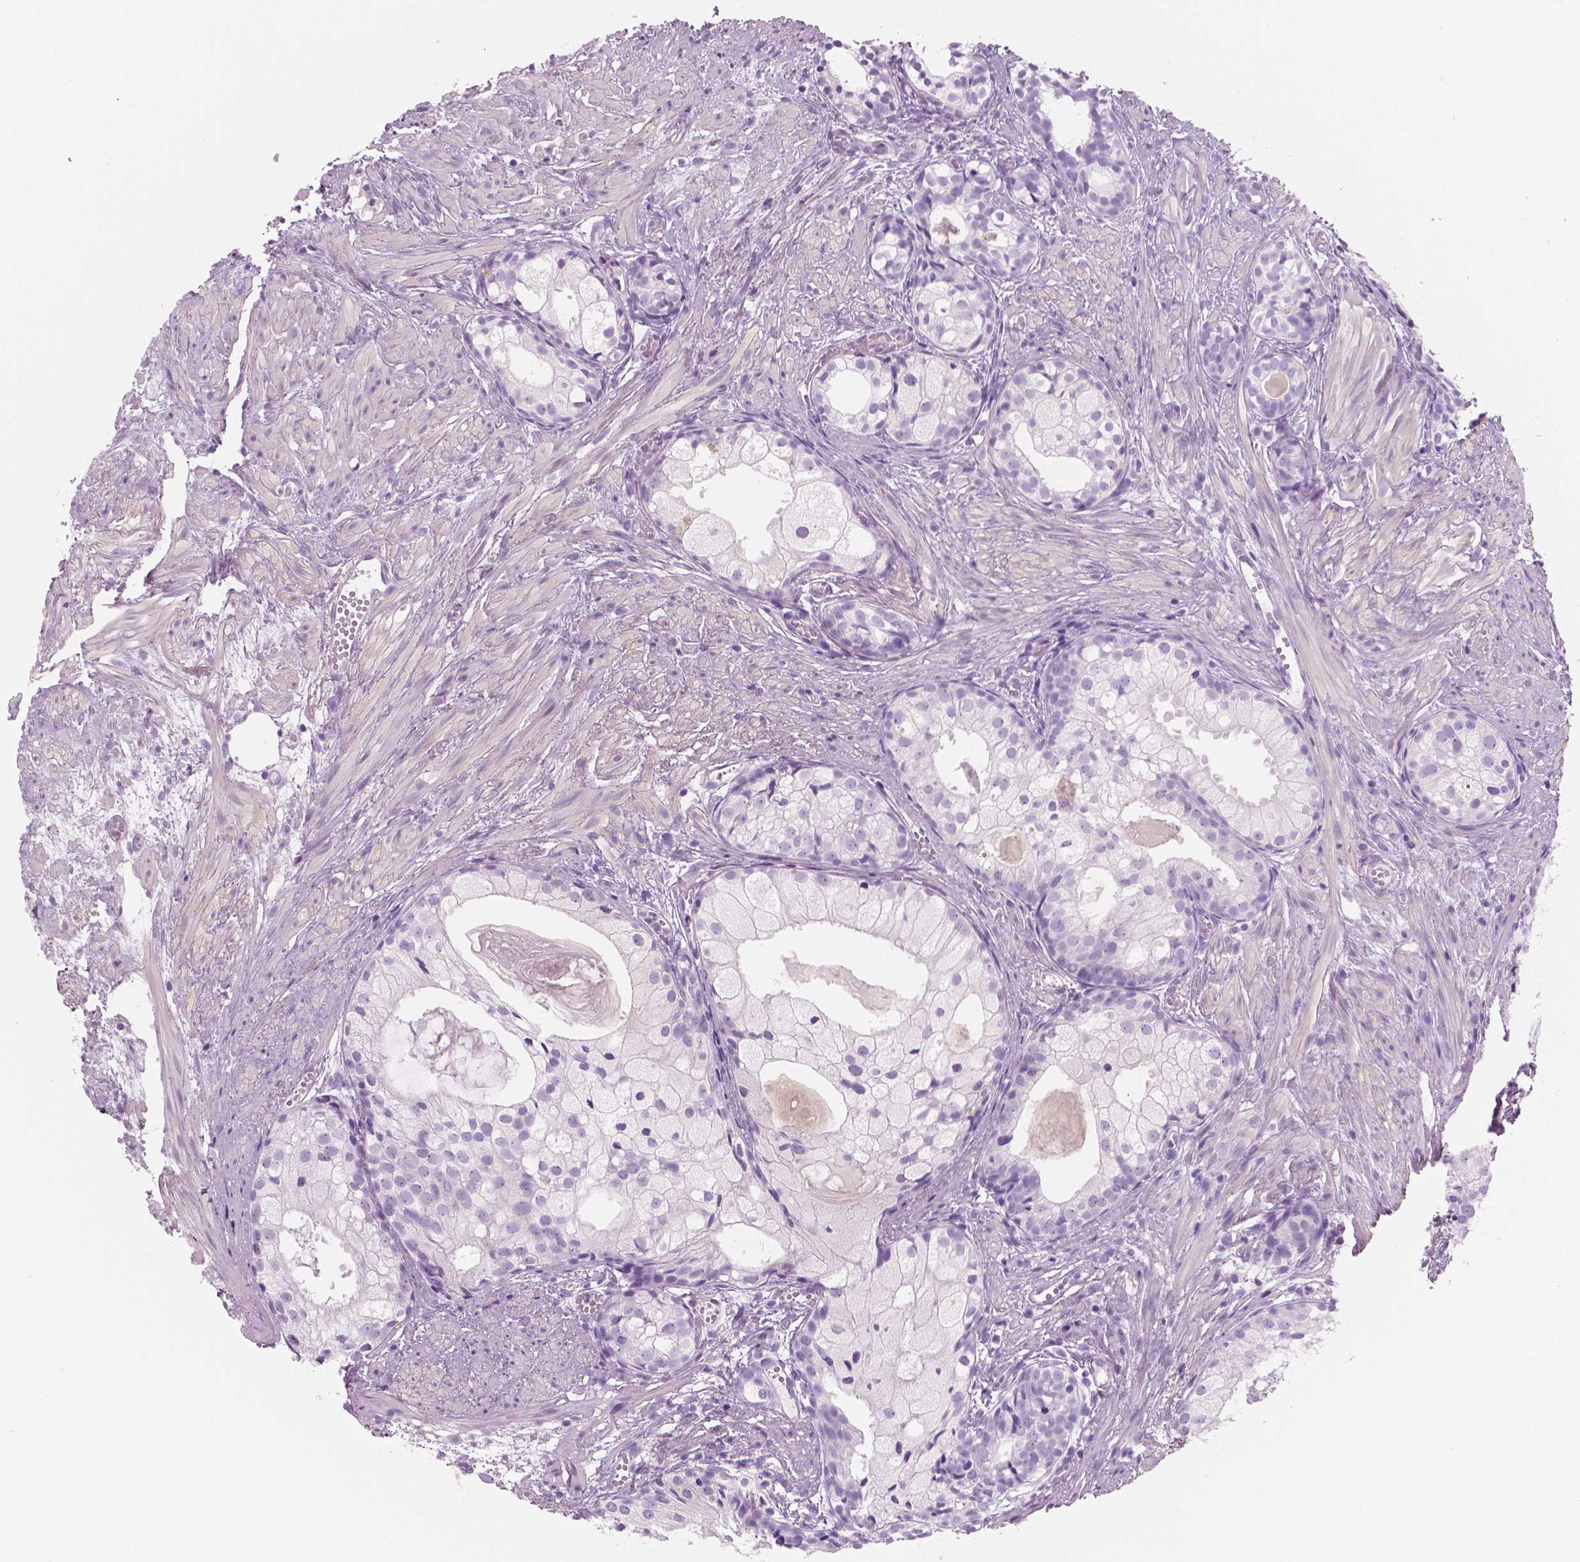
{"staining": {"intensity": "negative", "quantity": "none", "location": "none"}, "tissue": "prostate cancer", "cell_type": "Tumor cells", "image_type": "cancer", "snomed": [{"axis": "morphology", "description": "Adenocarcinoma, High grade"}, {"axis": "topography", "description": "Prostate"}], "caption": "Tumor cells are negative for protein expression in human prostate adenocarcinoma (high-grade).", "gene": "PLIN4", "patient": {"sex": "male", "age": 85}}